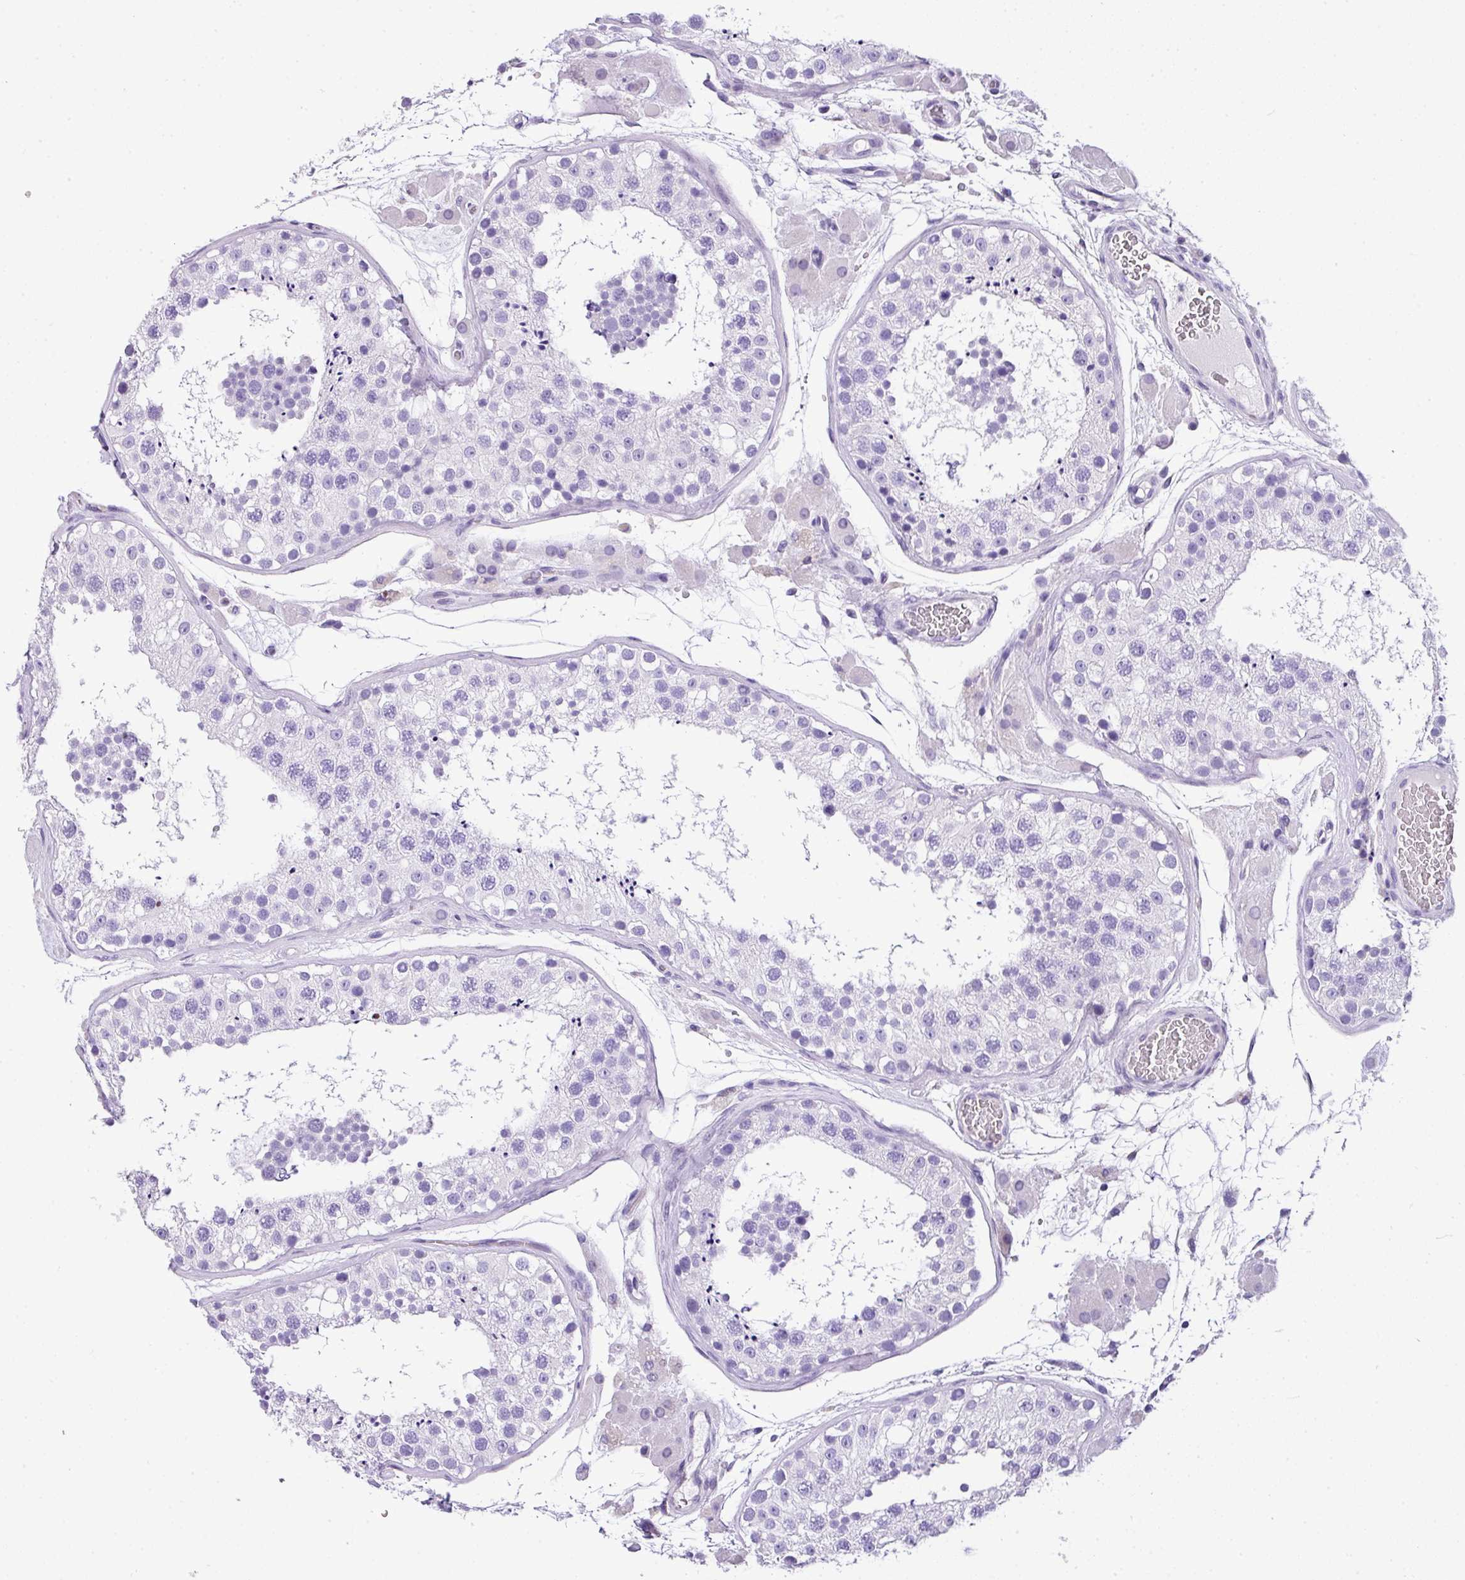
{"staining": {"intensity": "negative", "quantity": "none", "location": "none"}, "tissue": "testis", "cell_type": "Cells in seminiferous ducts", "image_type": "normal", "snomed": [{"axis": "morphology", "description": "Normal tissue, NOS"}, {"axis": "topography", "description": "Testis"}], "caption": "This is a image of IHC staining of normal testis, which shows no positivity in cells in seminiferous ducts.", "gene": "MUC21", "patient": {"sex": "male", "age": 26}}